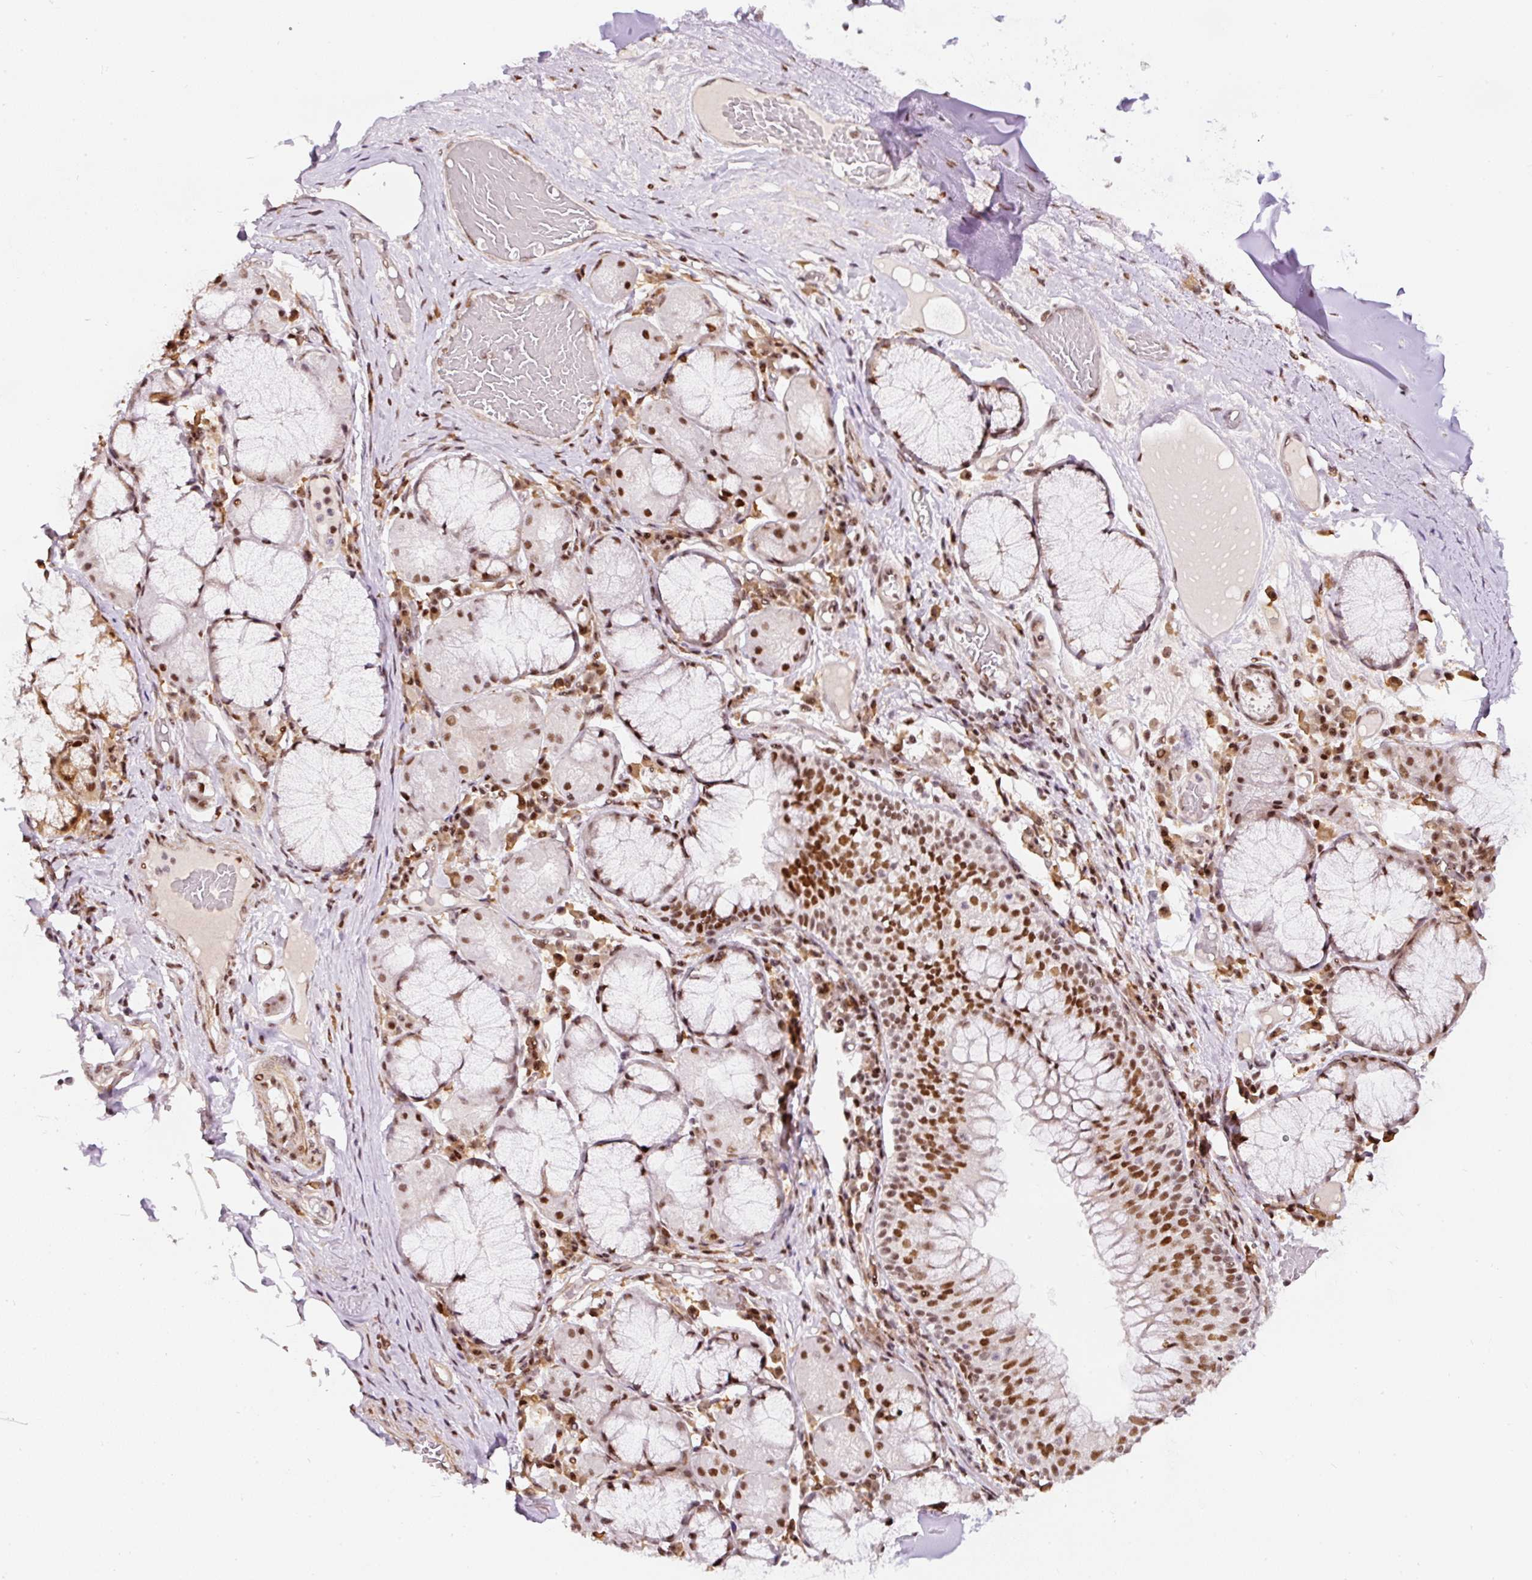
{"staining": {"intensity": "strong", "quantity": "<25%", "location": "nuclear"}, "tissue": "soft tissue", "cell_type": "Fibroblasts", "image_type": "normal", "snomed": [{"axis": "morphology", "description": "Normal tissue, NOS"}, {"axis": "topography", "description": "Cartilage tissue"}, {"axis": "topography", "description": "Bronchus"}], "caption": "Protein staining of unremarkable soft tissue shows strong nuclear staining in about <25% of fibroblasts.", "gene": "HNRNPC", "patient": {"sex": "male", "age": 56}}